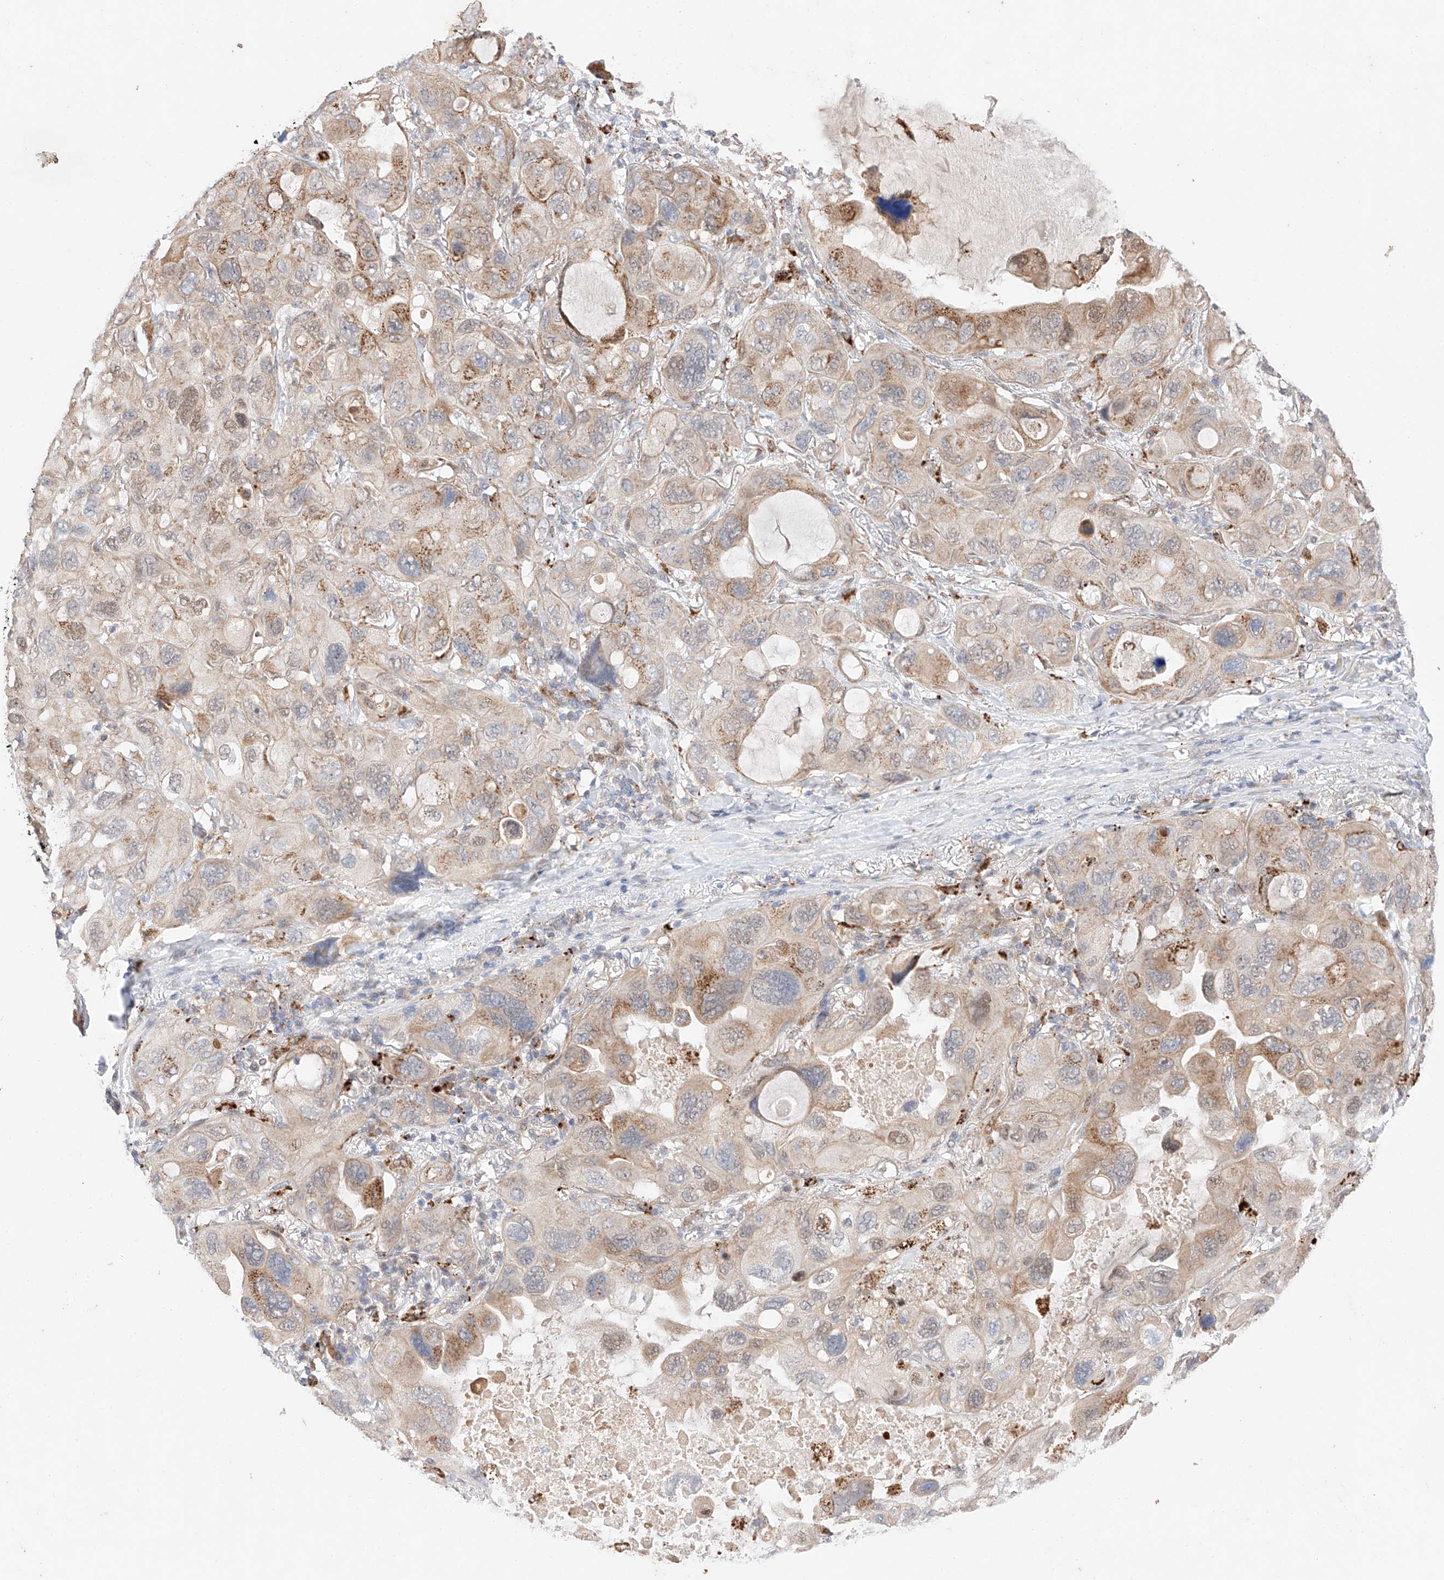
{"staining": {"intensity": "moderate", "quantity": "<25%", "location": "cytoplasmic/membranous"}, "tissue": "lung cancer", "cell_type": "Tumor cells", "image_type": "cancer", "snomed": [{"axis": "morphology", "description": "Squamous cell carcinoma, NOS"}, {"axis": "topography", "description": "Lung"}], "caption": "Immunohistochemistry photomicrograph of human lung squamous cell carcinoma stained for a protein (brown), which reveals low levels of moderate cytoplasmic/membranous expression in about <25% of tumor cells.", "gene": "GCNT1", "patient": {"sex": "female", "age": 73}}